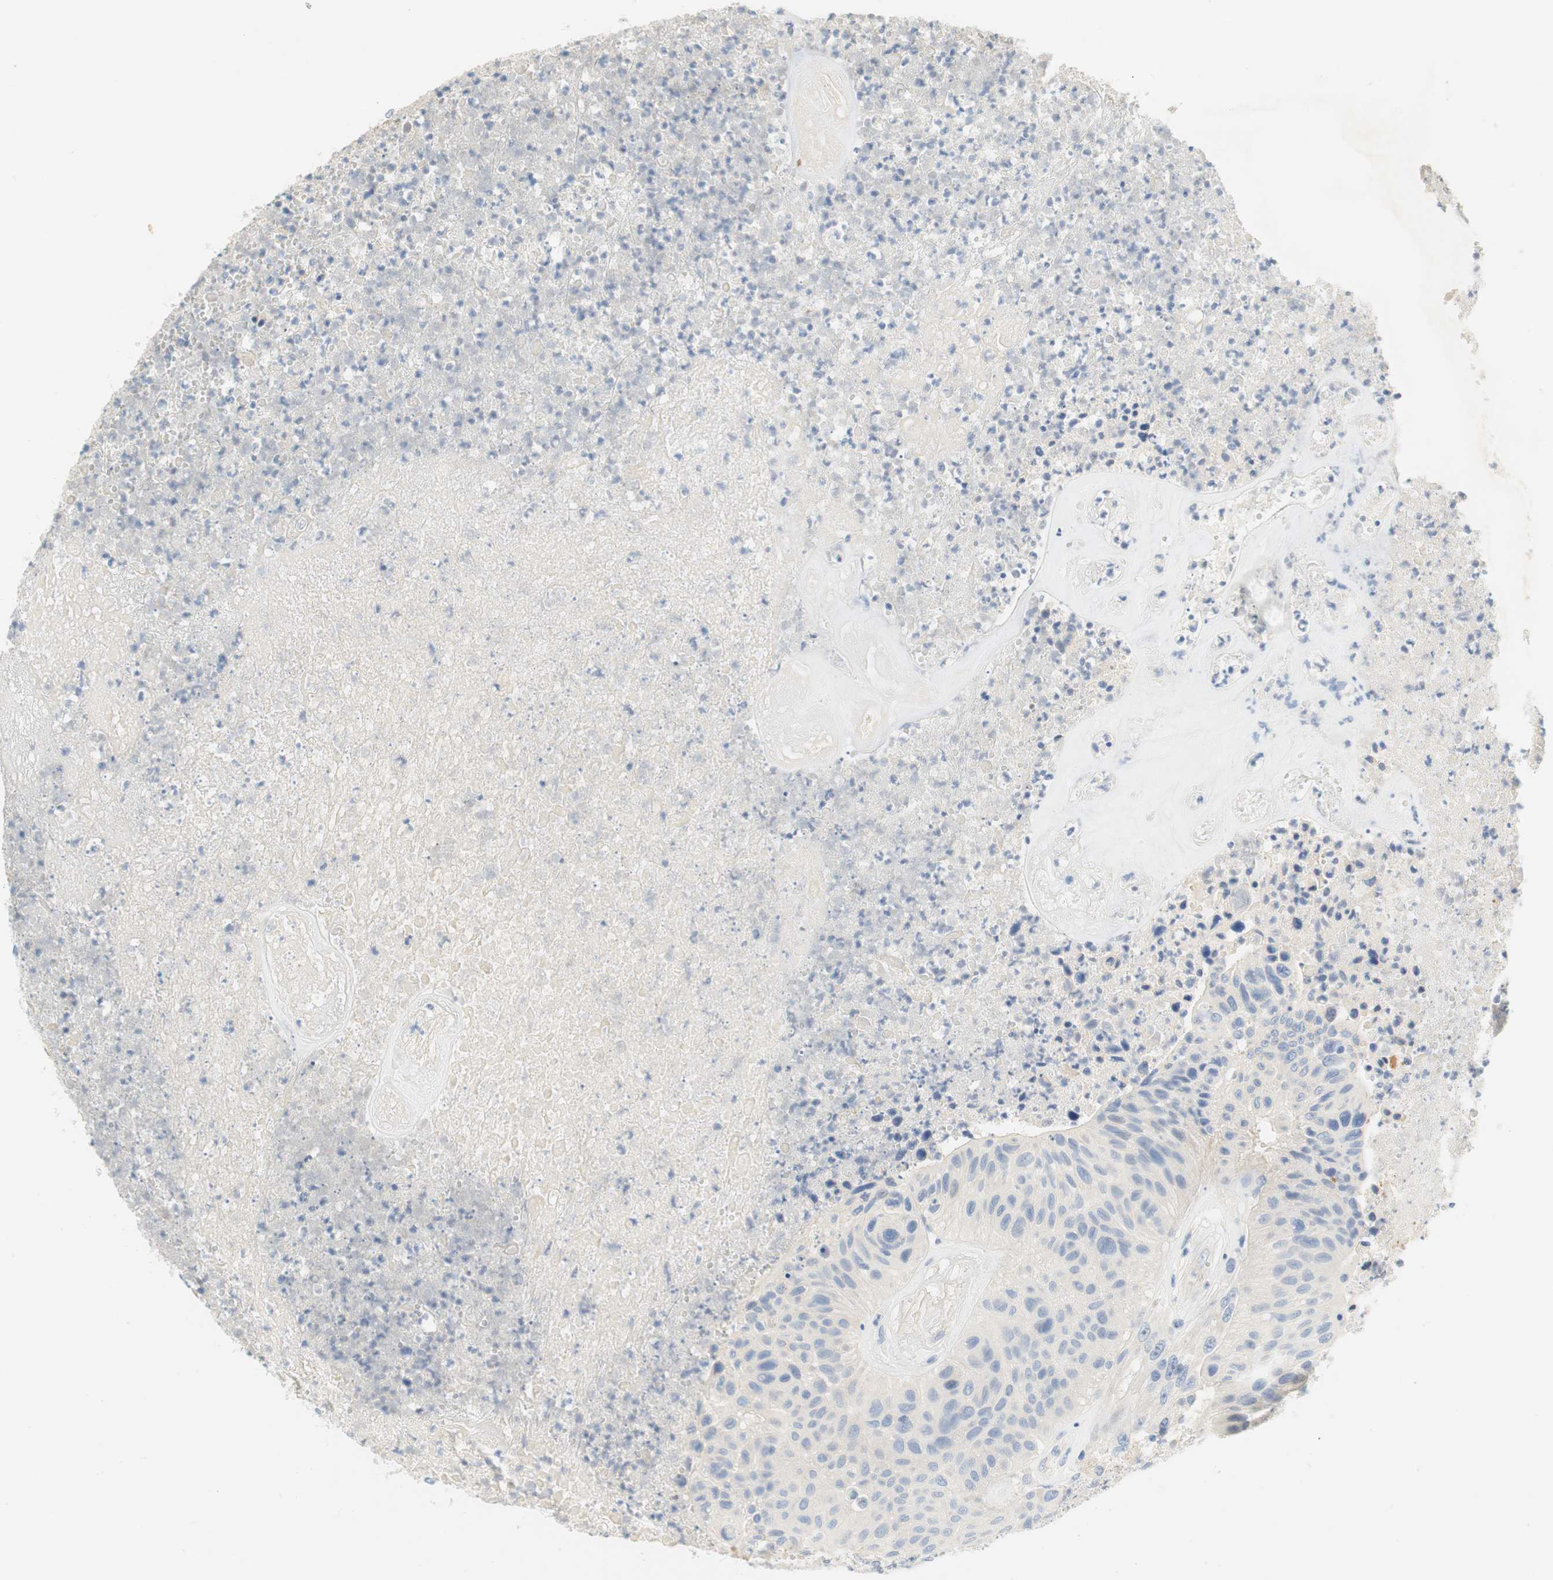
{"staining": {"intensity": "negative", "quantity": "none", "location": "none"}, "tissue": "urothelial cancer", "cell_type": "Tumor cells", "image_type": "cancer", "snomed": [{"axis": "morphology", "description": "Urothelial carcinoma, High grade"}, {"axis": "topography", "description": "Urinary bladder"}], "caption": "The histopathology image displays no significant positivity in tumor cells of urothelial carcinoma (high-grade).", "gene": "CCM2L", "patient": {"sex": "male", "age": 66}}